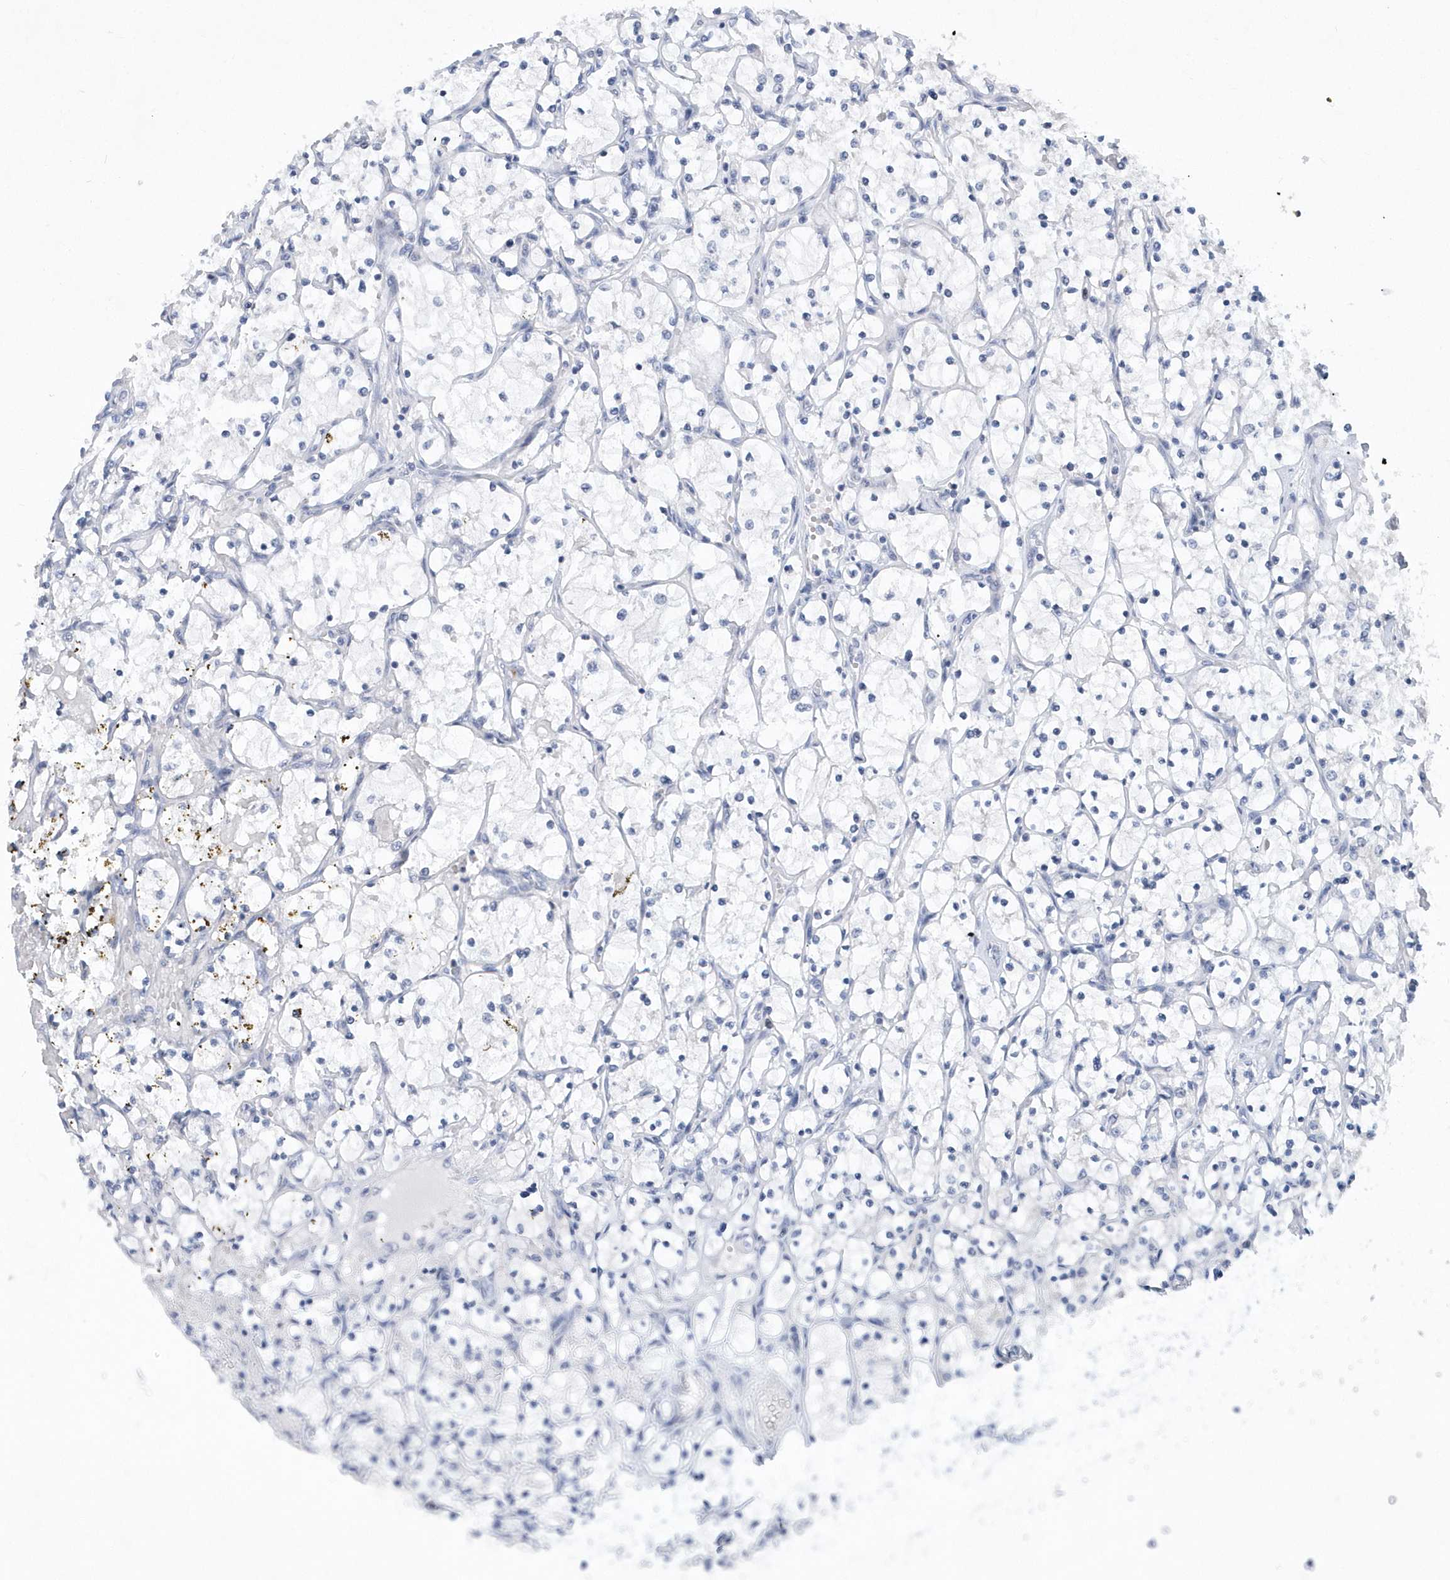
{"staining": {"intensity": "negative", "quantity": "none", "location": "none"}, "tissue": "renal cancer", "cell_type": "Tumor cells", "image_type": "cancer", "snomed": [{"axis": "morphology", "description": "Adenocarcinoma, NOS"}, {"axis": "topography", "description": "Kidney"}], "caption": "The immunohistochemistry photomicrograph has no significant staining in tumor cells of renal adenocarcinoma tissue.", "gene": "SRGAP3", "patient": {"sex": "female", "age": 69}}